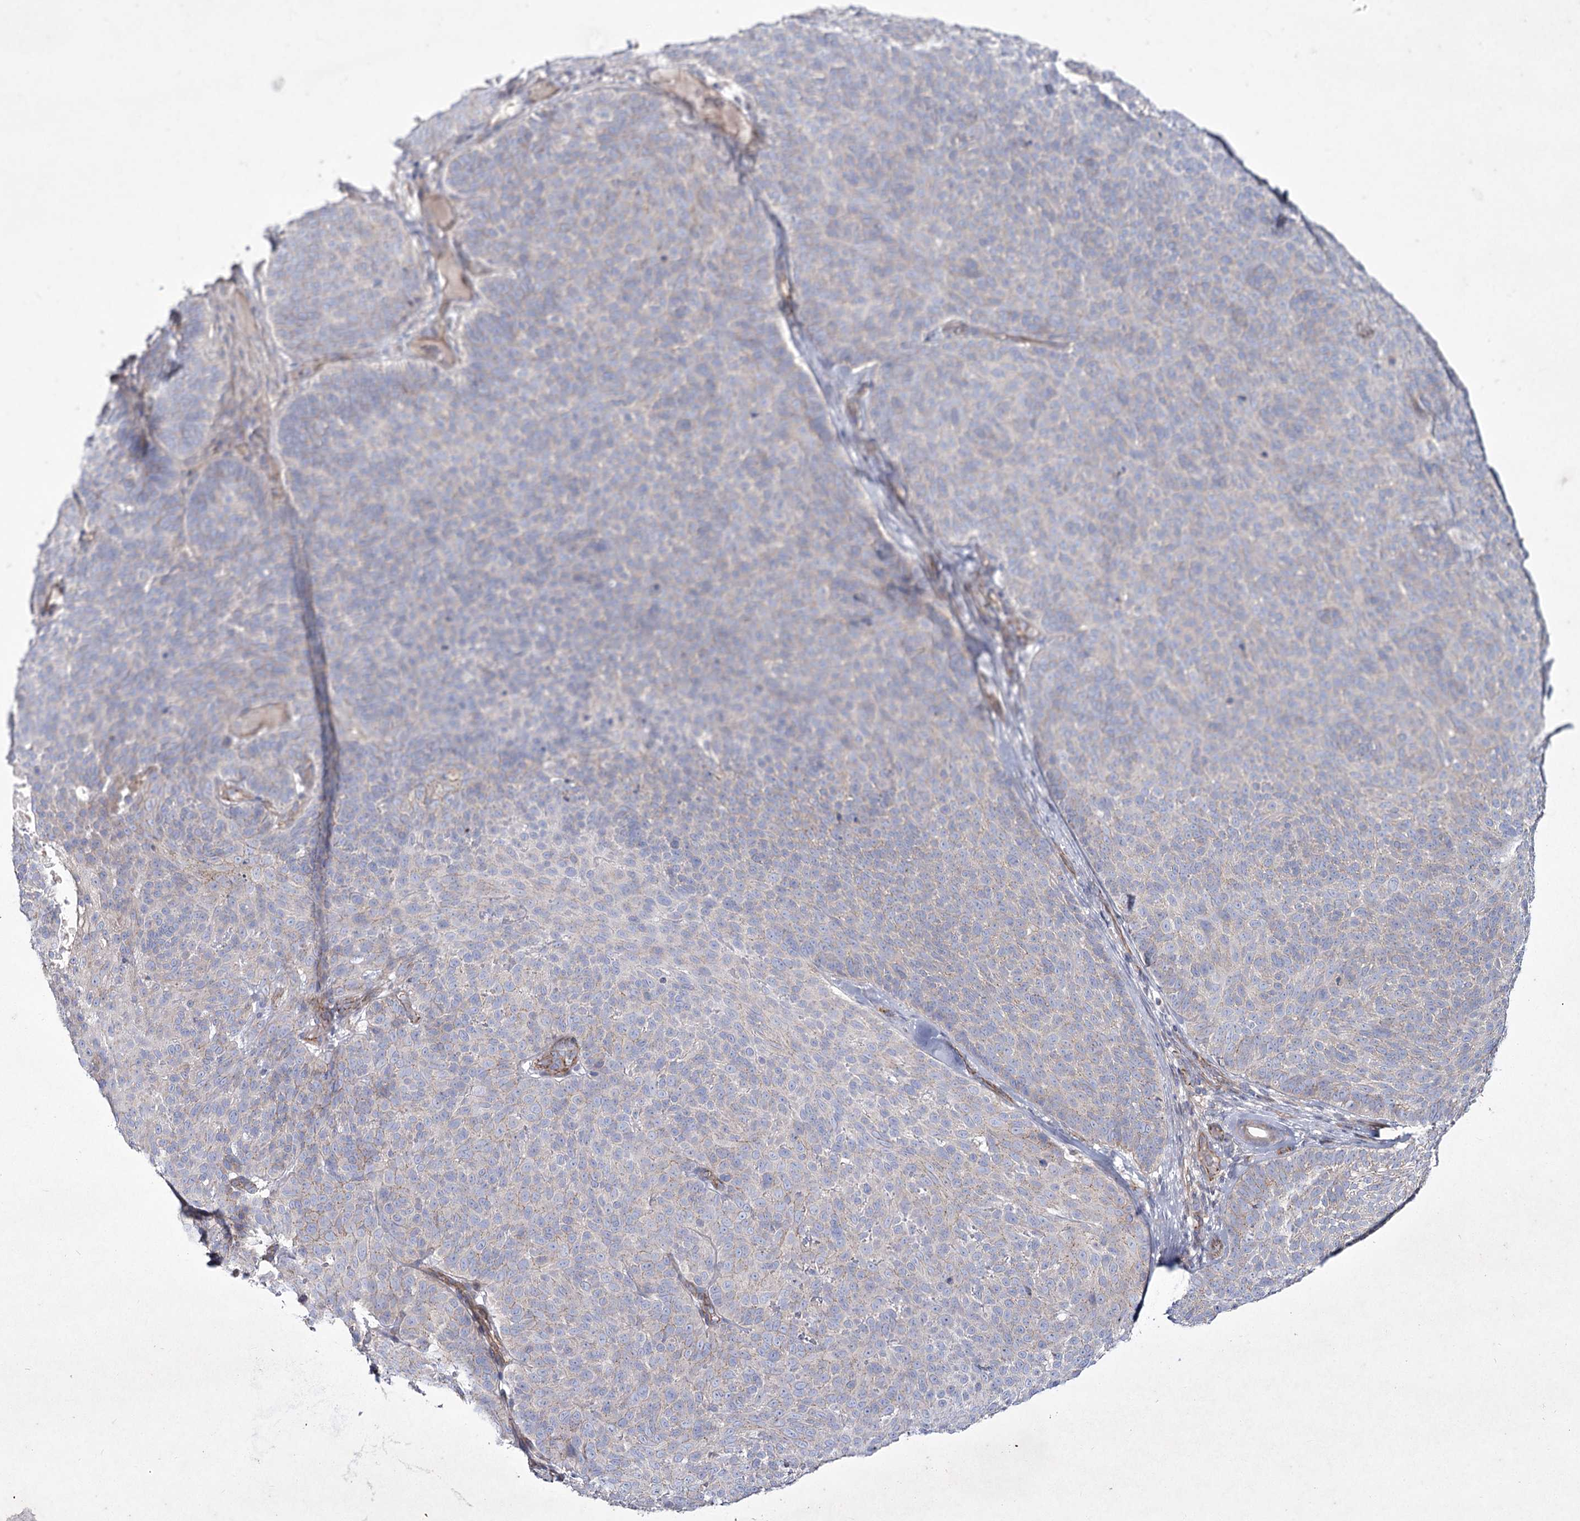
{"staining": {"intensity": "negative", "quantity": "none", "location": "none"}, "tissue": "skin cancer", "cell_type": "Tumor cells", "image_type": "cancer", "snomed": [{"axis": "morphology", "description": "Basal cell carcinoma"}, {"axis": "topography", "description": "Skin"}], "caption": "Immunohistochemistry (IHC) micrograph of basal cell carcinoma (skin) stained for a protein (brown), which displays no expression in tumor cells.", "gene": "LDLRAD3", "patient": {"sex": "male", "age": 85}}